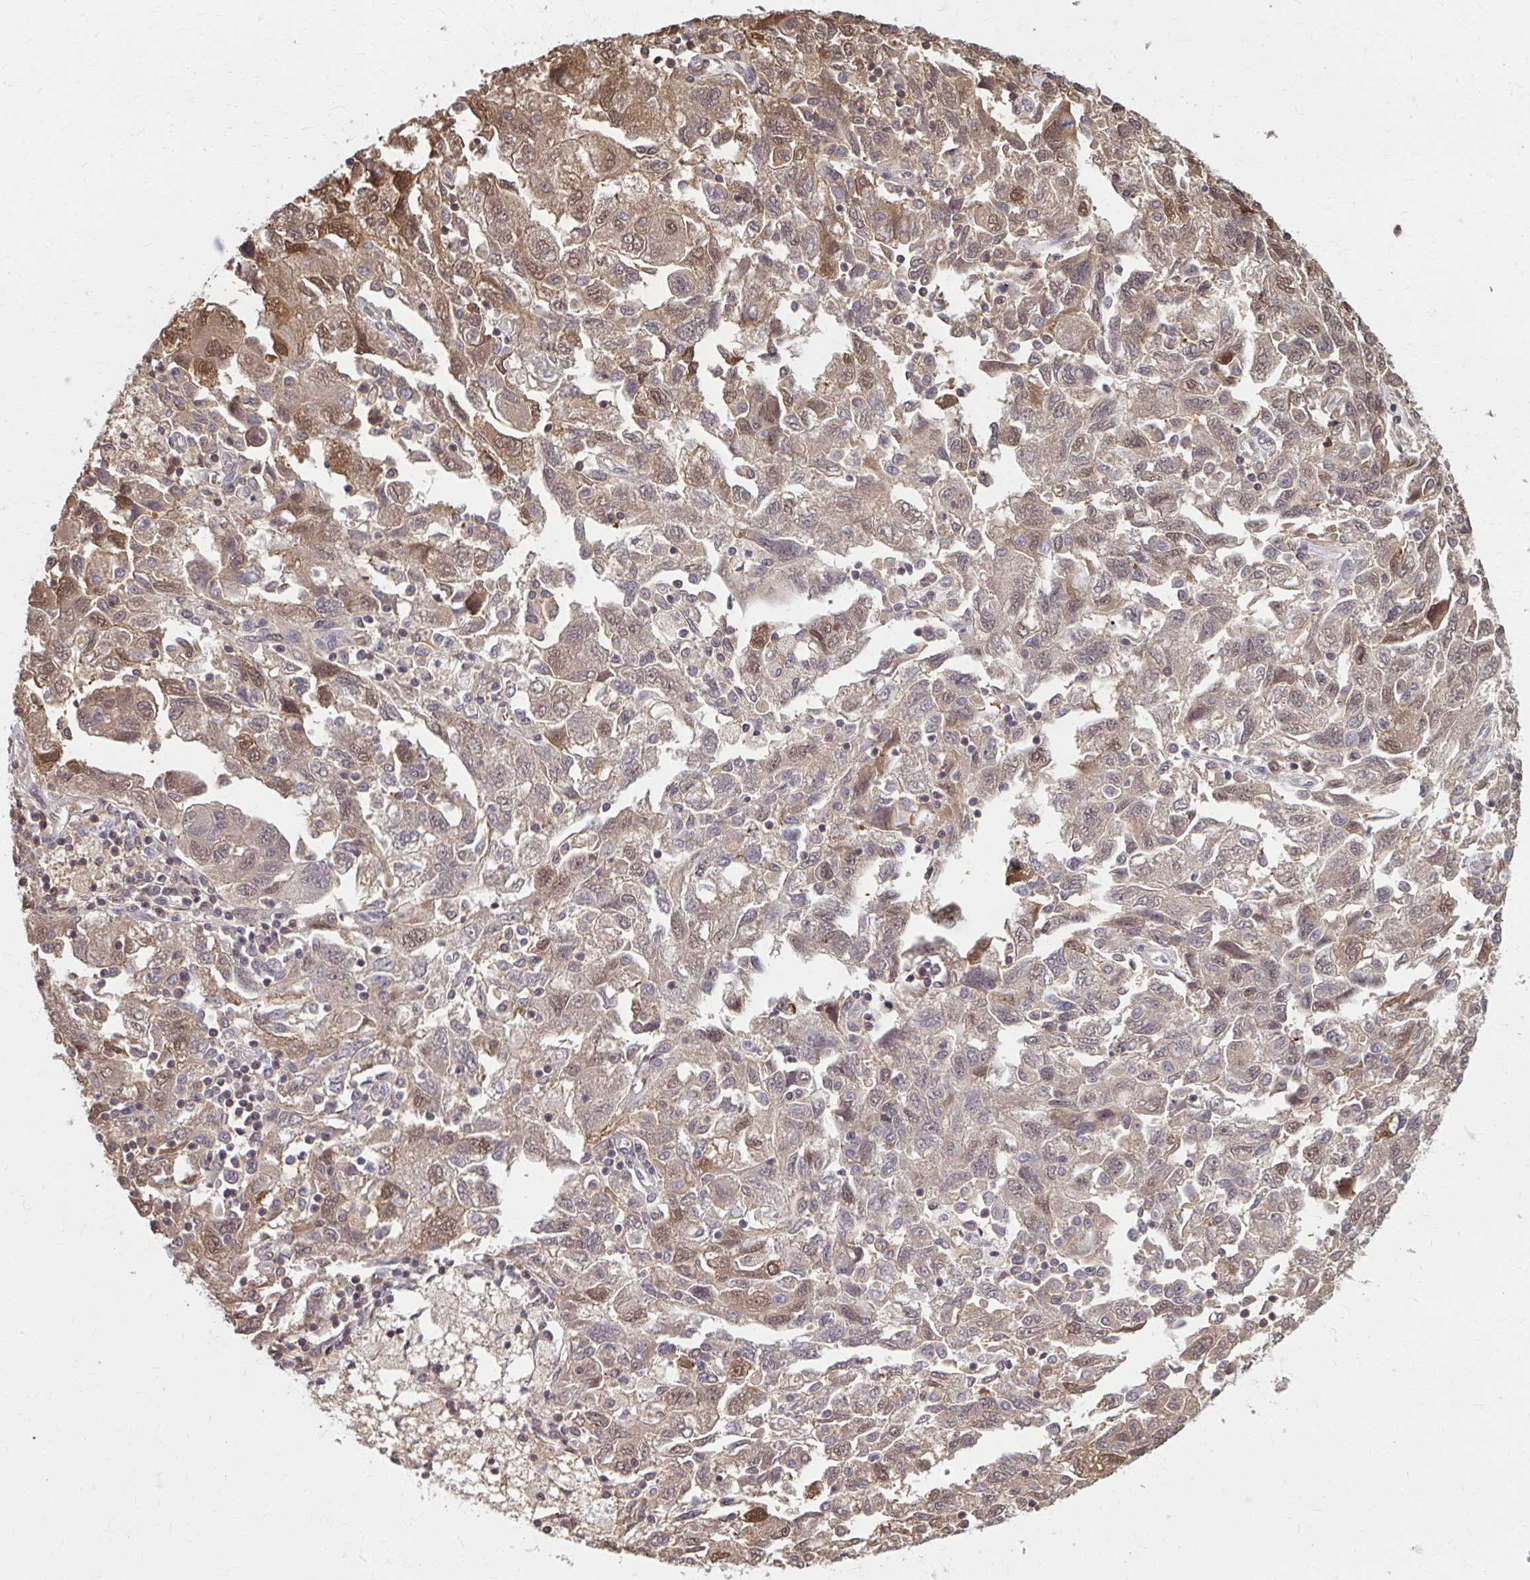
{"staining": {"intensity": "moderate", "quantity": "25%-75%", "location": "cytoplasmic/membranous,nuclear"}, "tissue": "ovarian cancer", "cell_type": "Tumor cells", "image_type": "cancer", "snomed": [{"axis": "morphology", "description": "Carcinoma, NOS"}, {"axis": "morphology", "description": "Cystadenocarcinoma, serous, NOS"}, {"axis": "topography", "description": "Ovary"}], "caption": "Immunohistochemistry staining of ovarian carcinoma, which shows medium levels of moderate cytoplasmic/membranous and nuclear expression in about 25%-75% of tumor cells indicating moderate cytoplasmic/membranous and nuclear protein positivity. The staining was performed using DAB (3,3'-diaminobenzidine) (brown) for protein detection and nuclei were counterstained in hematoxylin (blue).", "gene": "MDH1", "patient": {"sex": "female", "age": 69}}